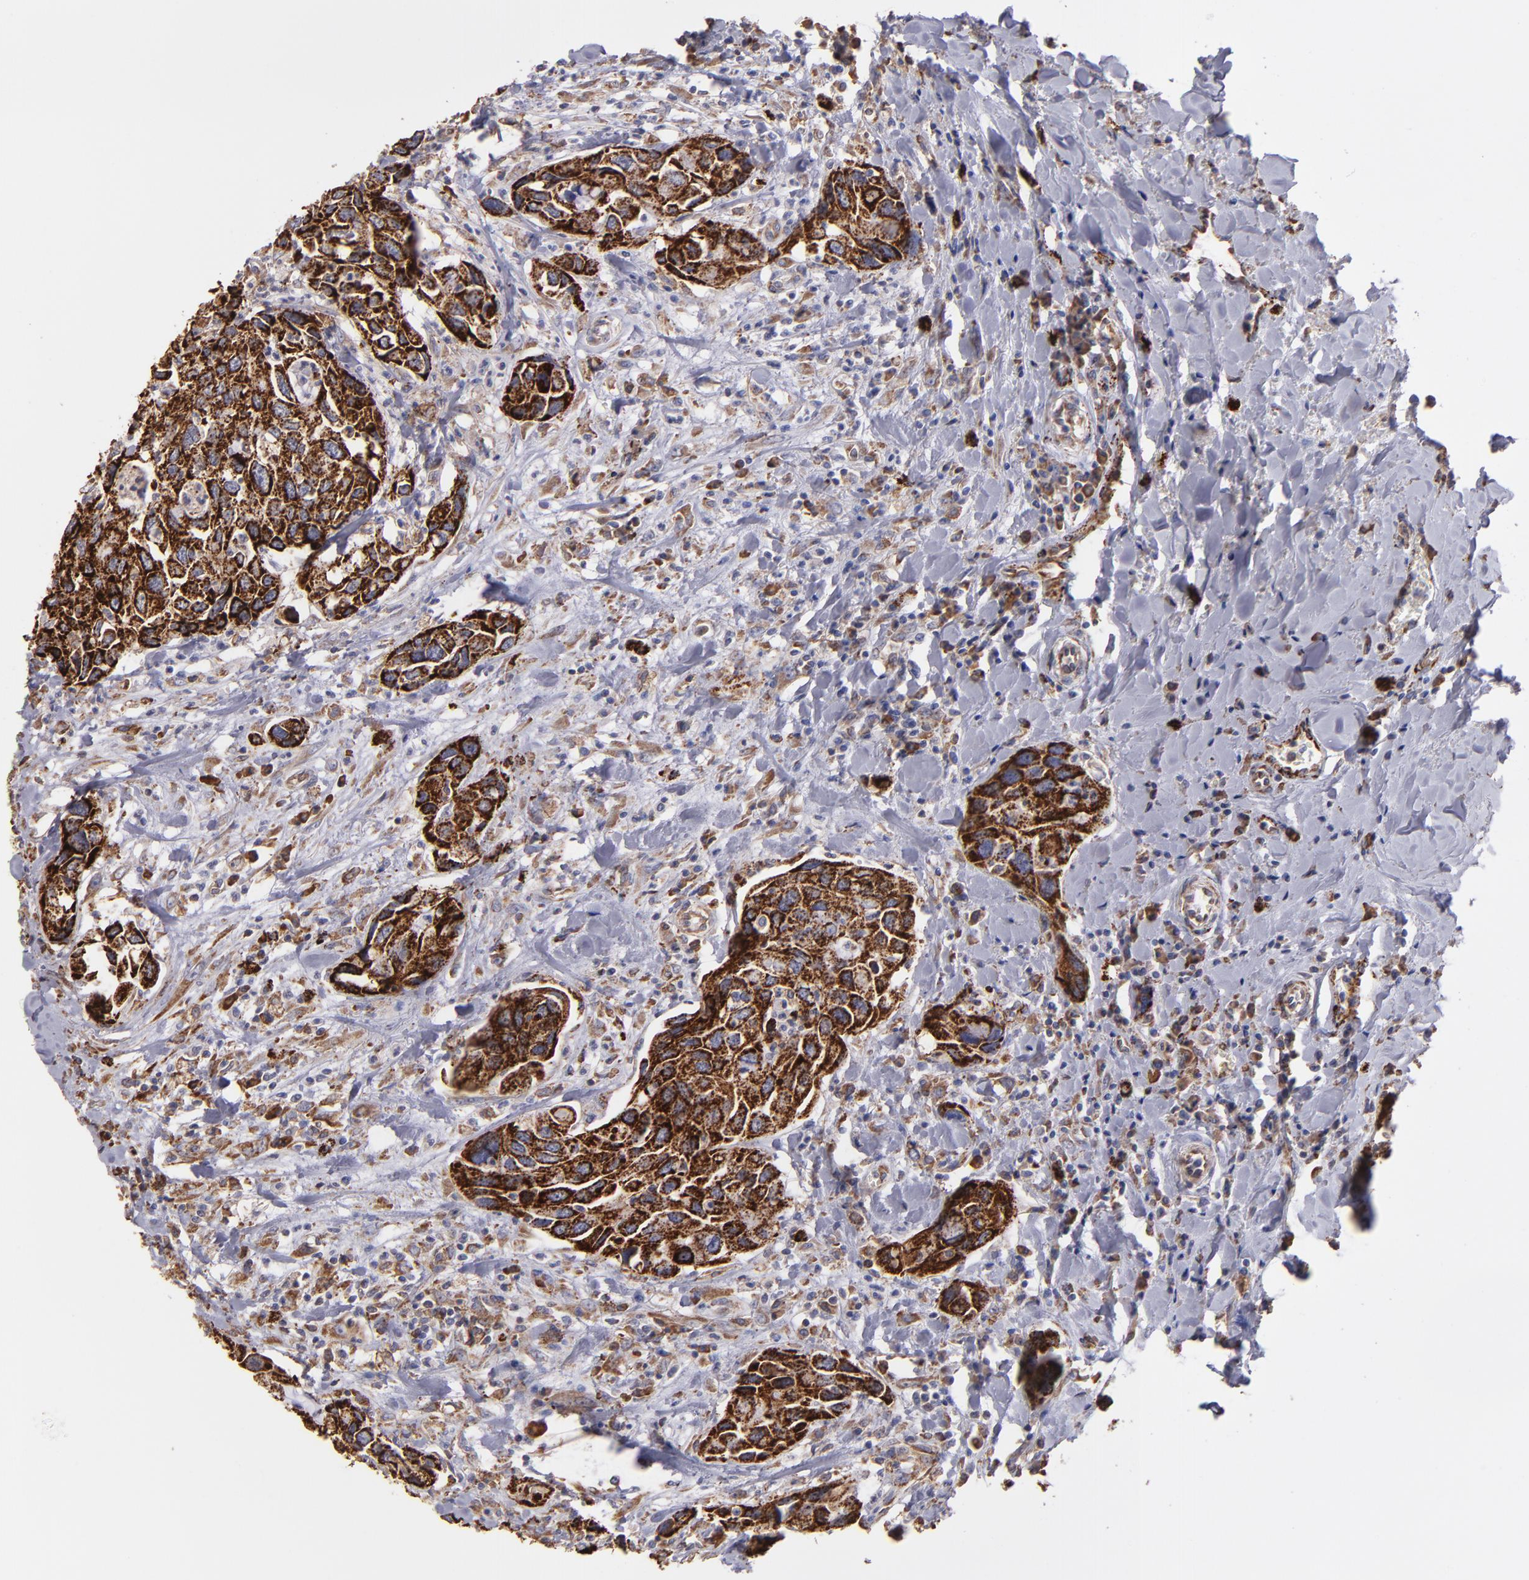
{"staining": {"intensity": "strong", "quantity": ">75%", "location": "cytoplasmic/membranous"}, "tissue": "urothelial cancer", "cell_type": "Tumor cells", "image_type": "cancer", "snomed": [{"axis": "morphology", "description": "Urothelial carcinoma, High grade"}, {"axis": "topography", "description": "Urinary bladder"}], "caption": "Urothelial cancer tissue displays strong cytoplasmic/membranous expression in about >75% of tumor cells (brown staining indicates protein expression, while blue staining denotes nuclei).", "gene": "MAOB", "patient": {"sex": "male", "age": 66}}